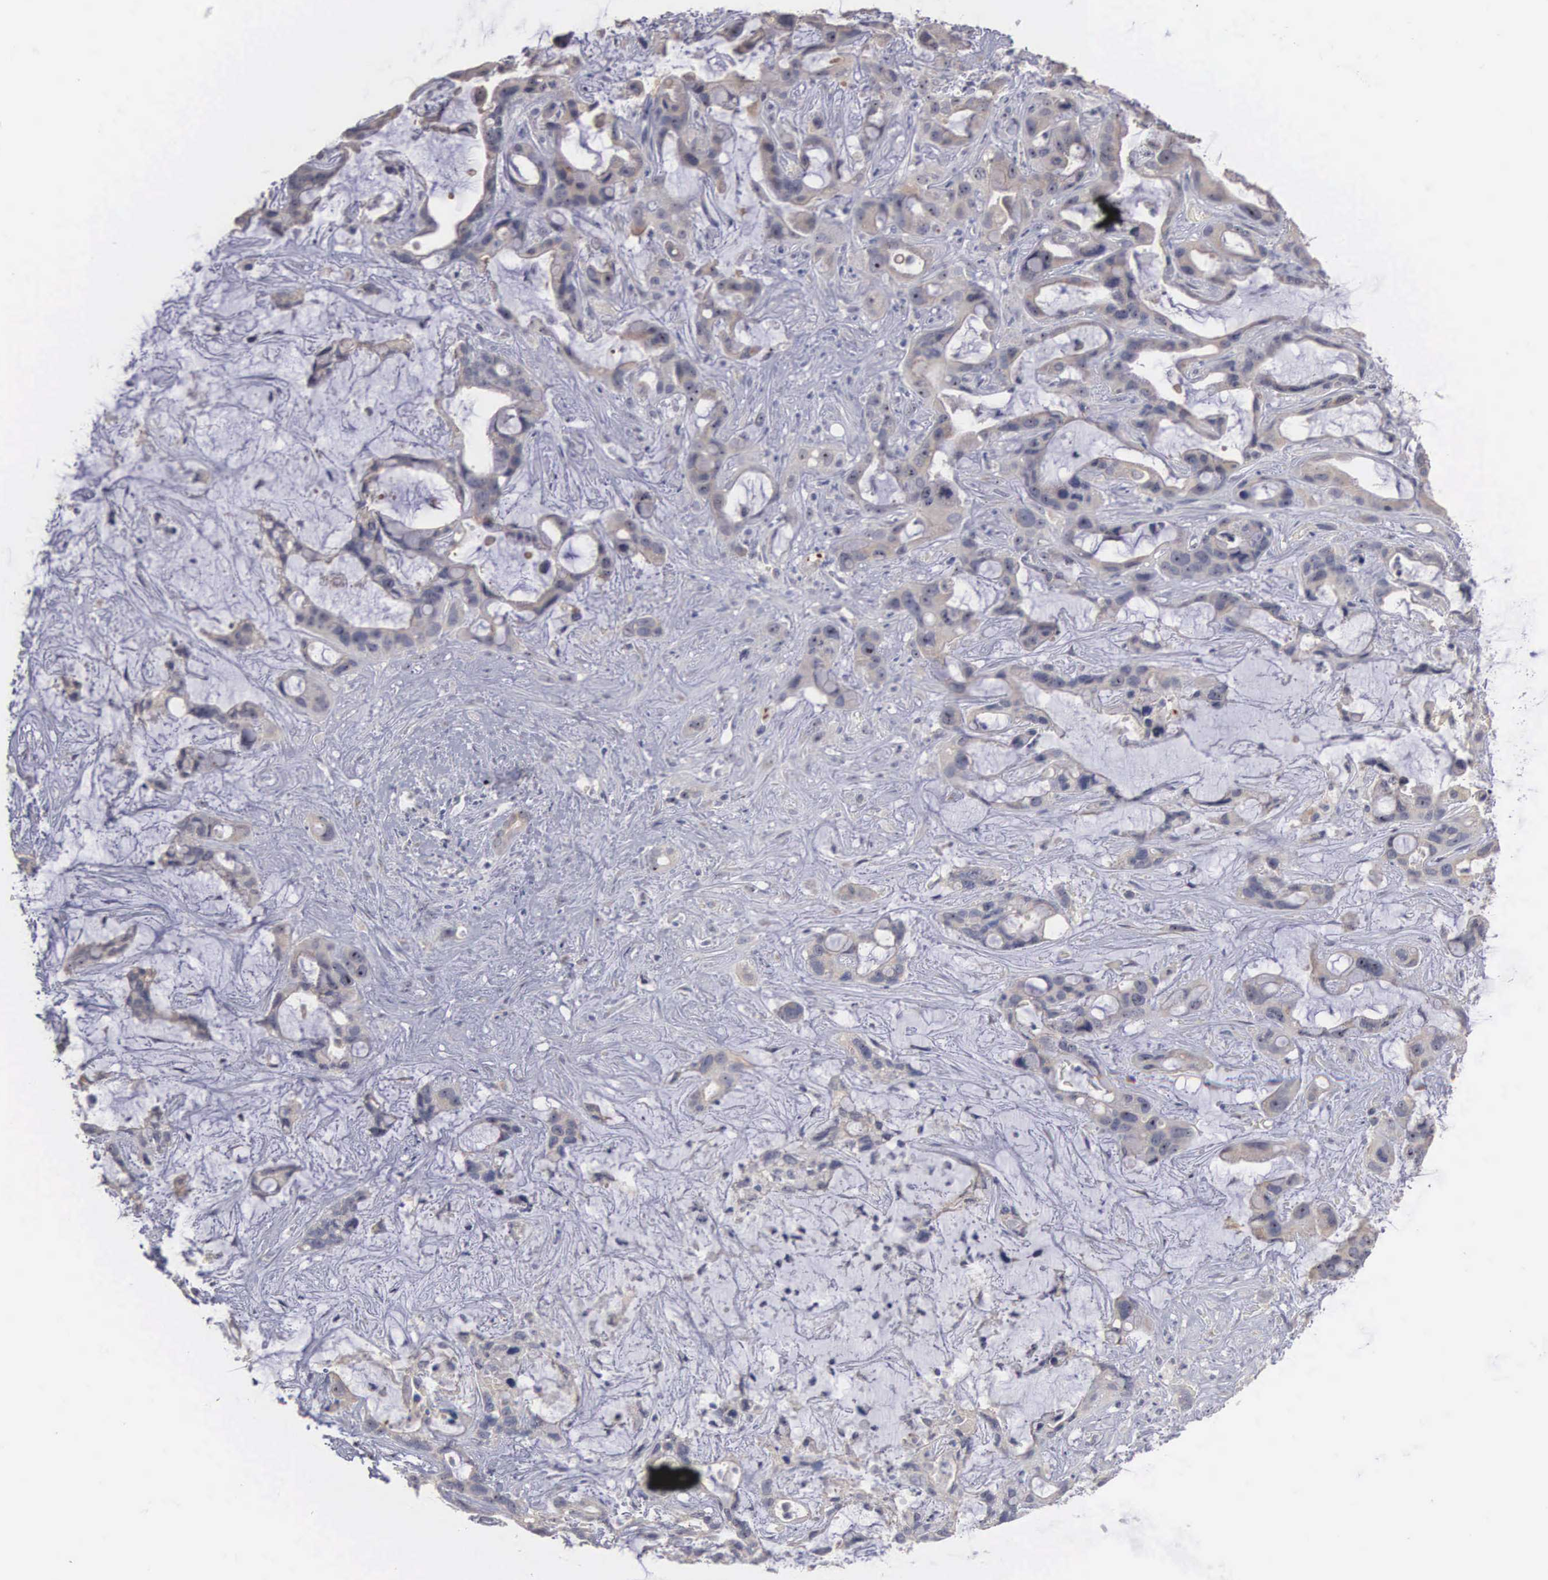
{"staining": {"intensity": "weak", "quantity": ">75%", "location": "cytoplasmic/membranous"}, "tissue": "liver cancer", "cell_type": "Tumor cells", "image_type": "cancer", "snomed": [{"axis": "morphology", "description": "Cholangiocarcinoma"}, {"axis": "topography", "description": "Liver"}], "caption": "There is low levels of weak cytoplasmic/membranous positivity in tumor cells of liver cancer (cholangiocarcinoma), as demonstrated by immunohistochemical staining (brown color).", "gene": "AMN", "patient": {"sex": "female", "age": 65}}